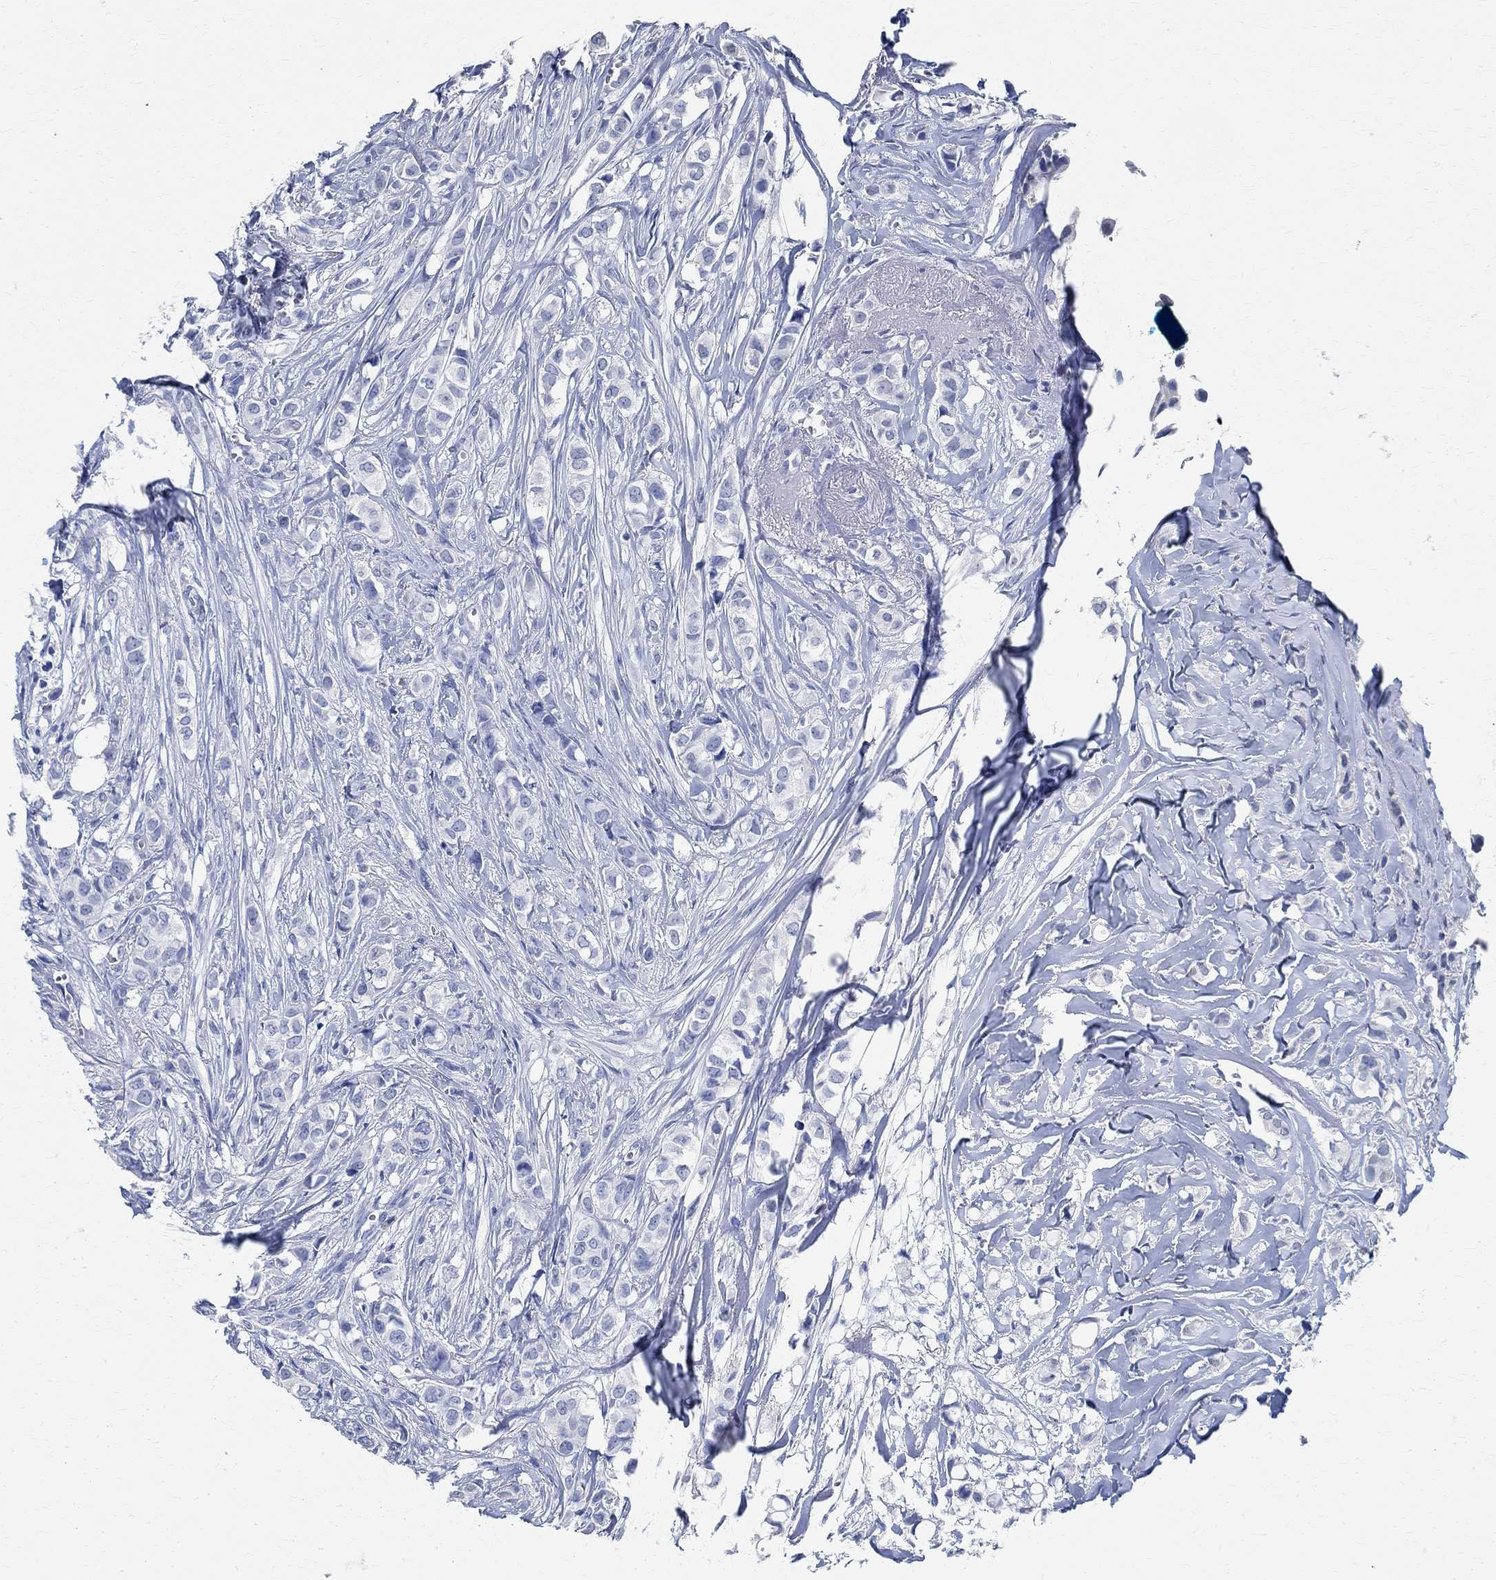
{"staining": {"intensity": "negative", "quantity": "none", "location": "none"}, "tissue": "breast cancer", "cell_type": "Tumor cells", "image_type": "cancer", "snomed": [{"axis": "morphology", "description": "Duct carcinoma"}, {"axis": "topography", "description": "Breast"}], "caption": "The photomicrograph demonstrates no staining of tumor cells in breast cancer (infiltrating ductal carcinoma). The staining was performed using DAB to visualize the protein expression in brown, while the nuclei were stained in blue with hematoxylin (Magnification: 20x).", "gene": "TMEM221", "patient": {"sex": "female", "age": 85}}